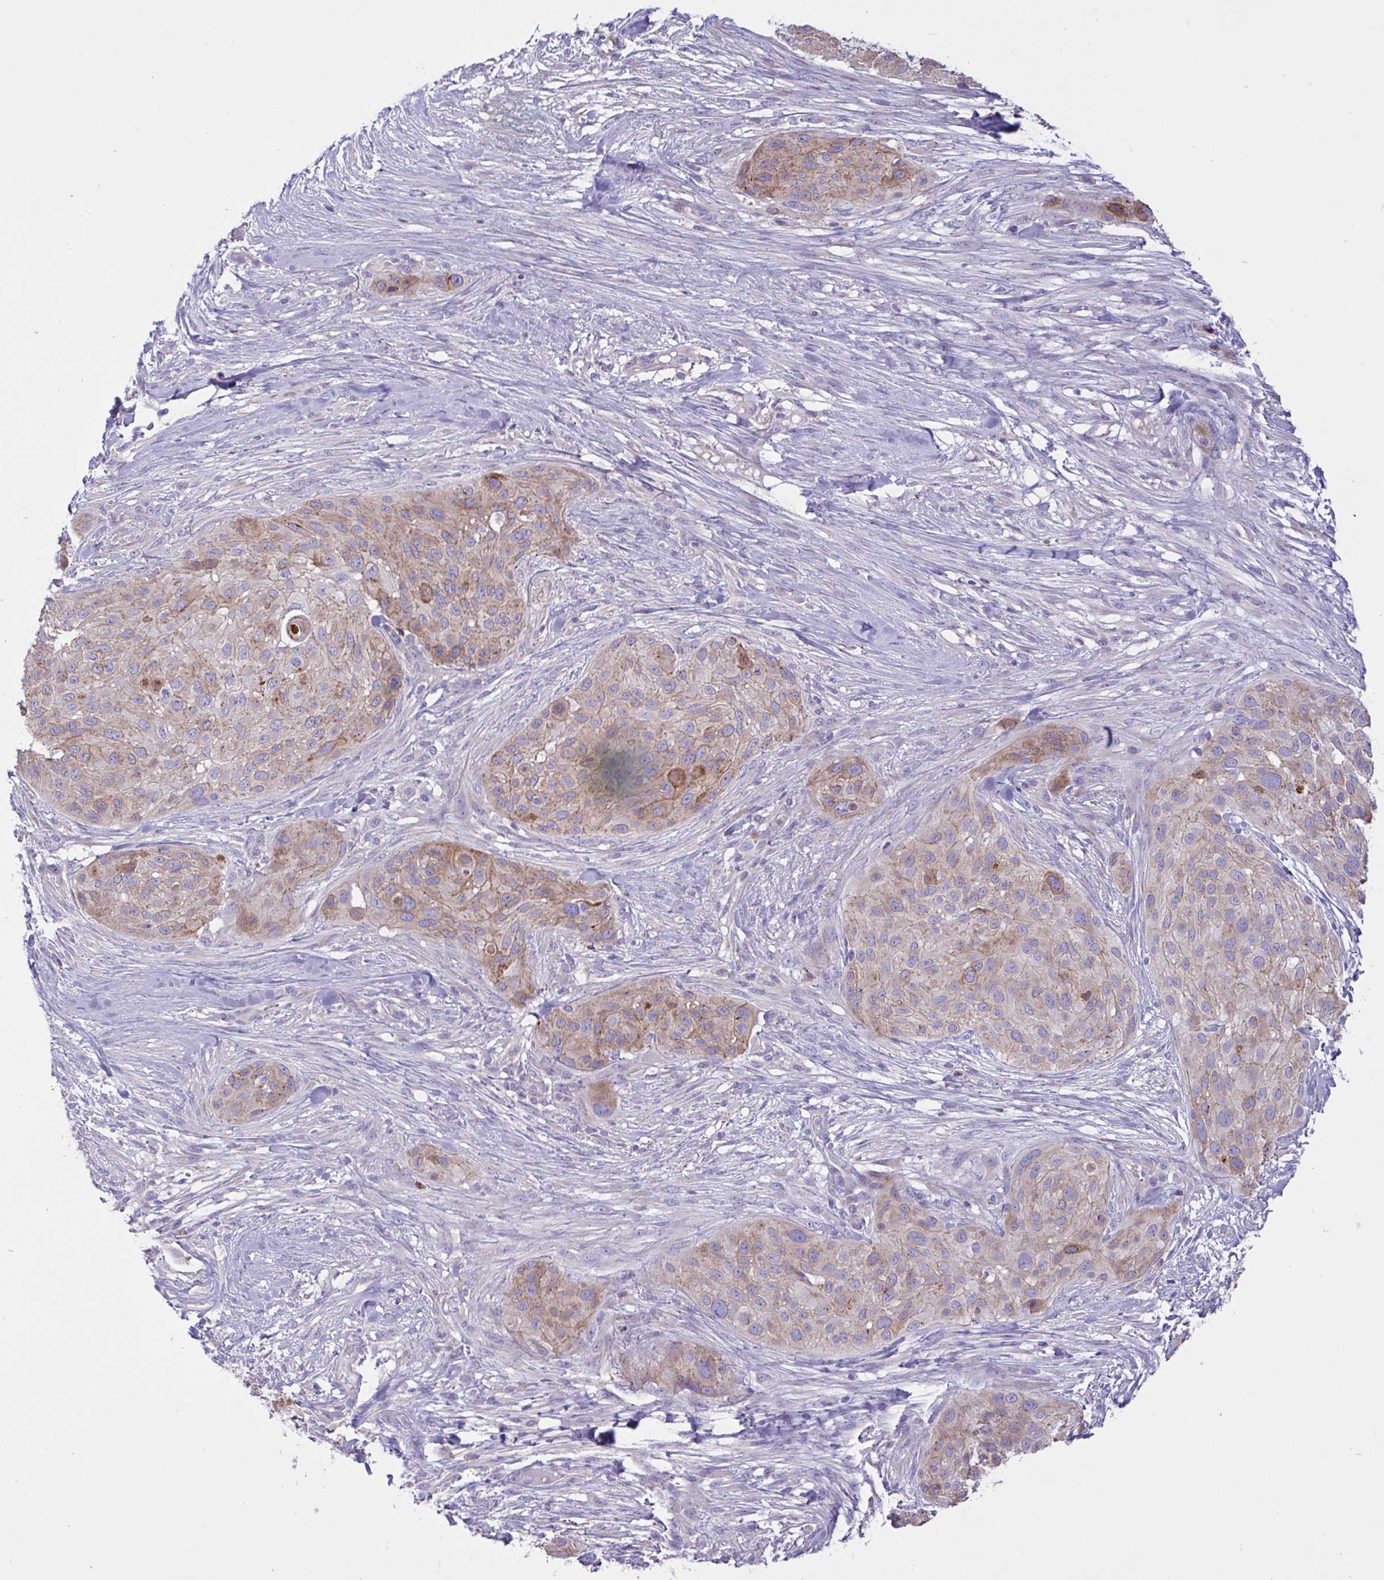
{"staining": {"intensity": "weak", "quantity": "25%-75%", "location": "cytoplasmic/membranous"}, "tissue": "skin cancer", "cell_type": "Tumor cells", "image_type": "cancer", "snomed": [{"axis": "morphology", "description": "Squamous cell carcinoma, NOS"}, {"axis": "topography", "description": "Skin"}], "caption": "Tumor cells show low levels of weak cytoplasmic/membranous positivity in about 25%-75% of cells in human skin cancer. (IHC, brightfield microscopy, high magnification).", "gene": "DSC3", "patient": {"sex": "female", "age": 87}}